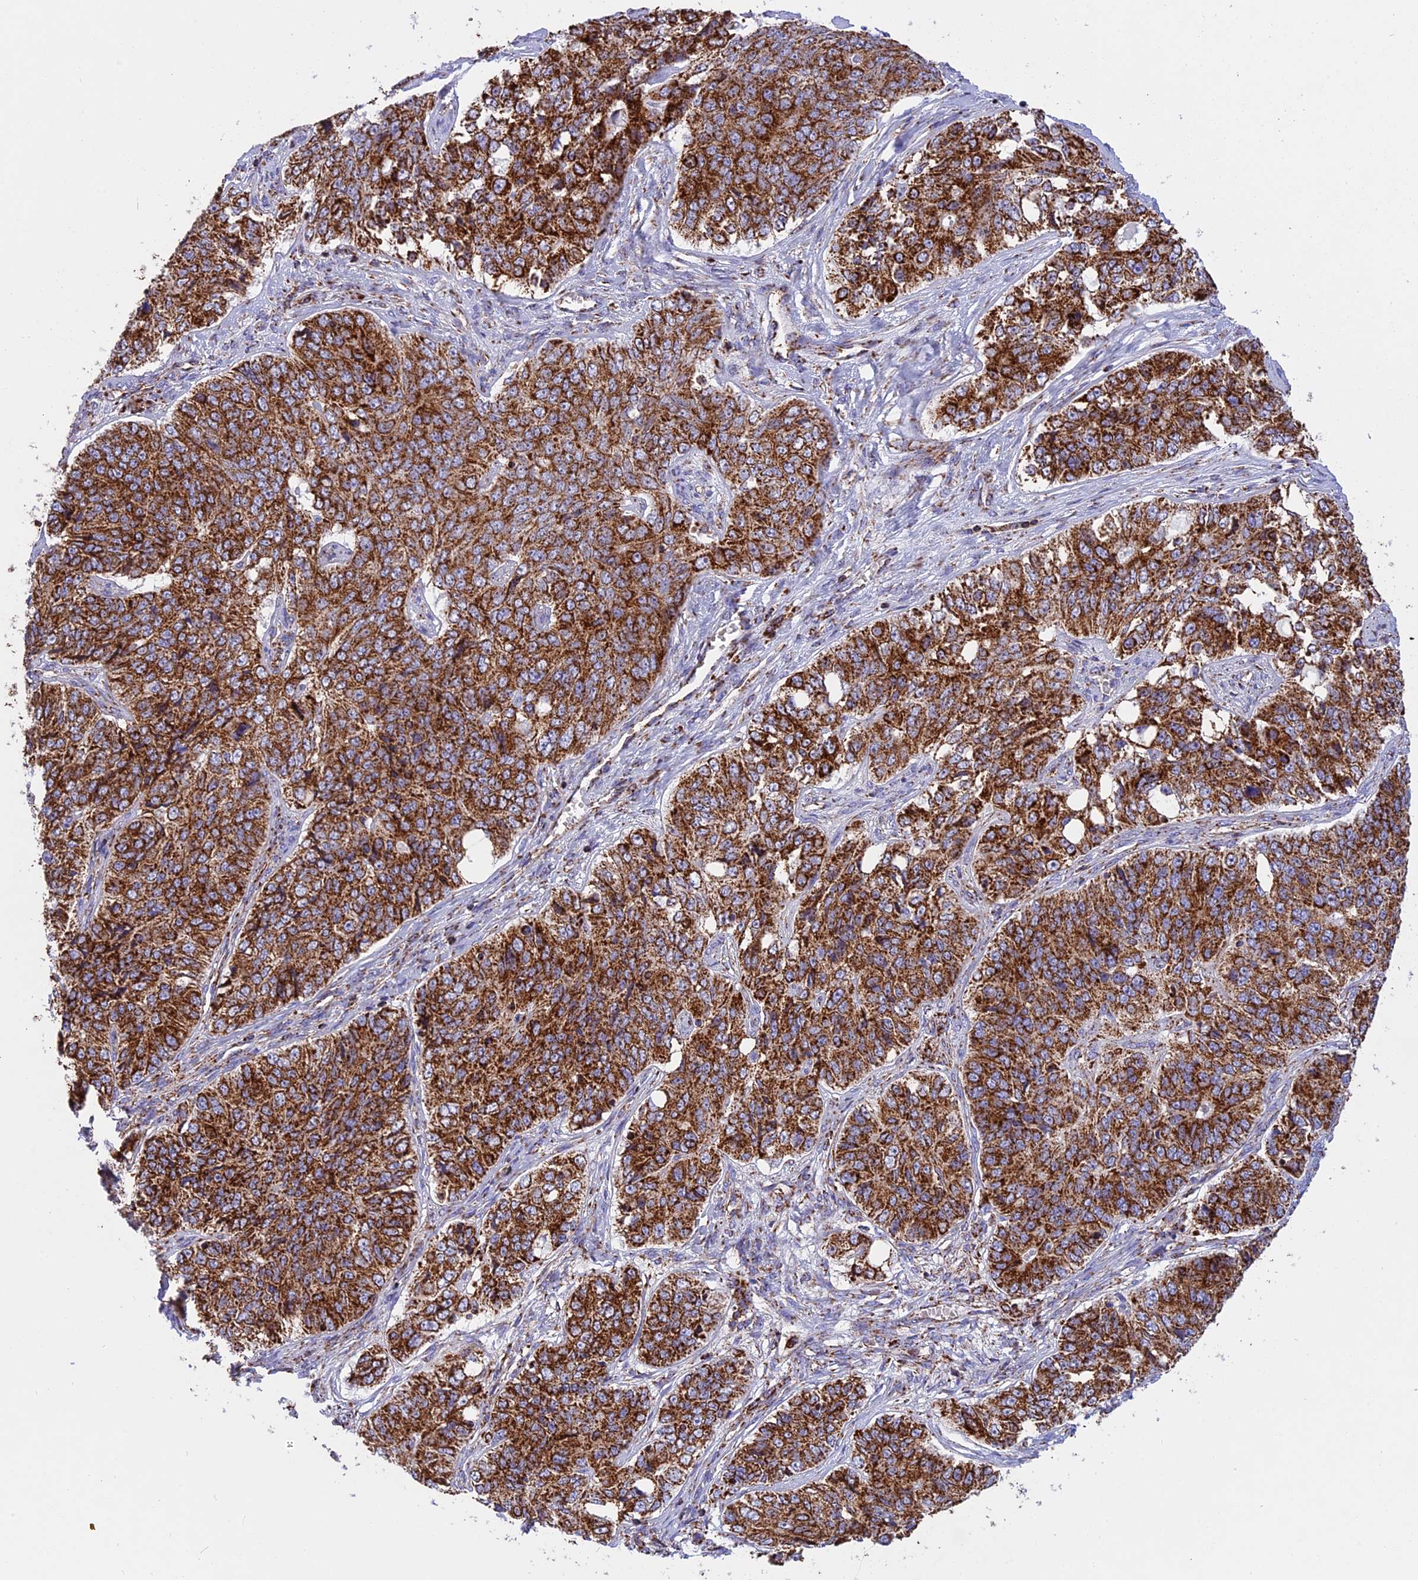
{"staining": {"intensity": "strong", "quantity": ">75%", "location": "cytoplasmic/membranous"}, "tissue": "ovarian cancer", "cell_type": "Tumor cells", "image_type": "cancer", "snomed": [{"axis": "morphology", "description": "Carcinoma, endometroid"}, {"axis": "topography", "description": "Ovary"}], "caption": "Protein expression analysis of human ovarian cancer reveals strong cytoplasmic/membranous expression in about >75% of tumor cells.", "gene": "UQCRB", "patient": {"sex": "female", "age": 51}}